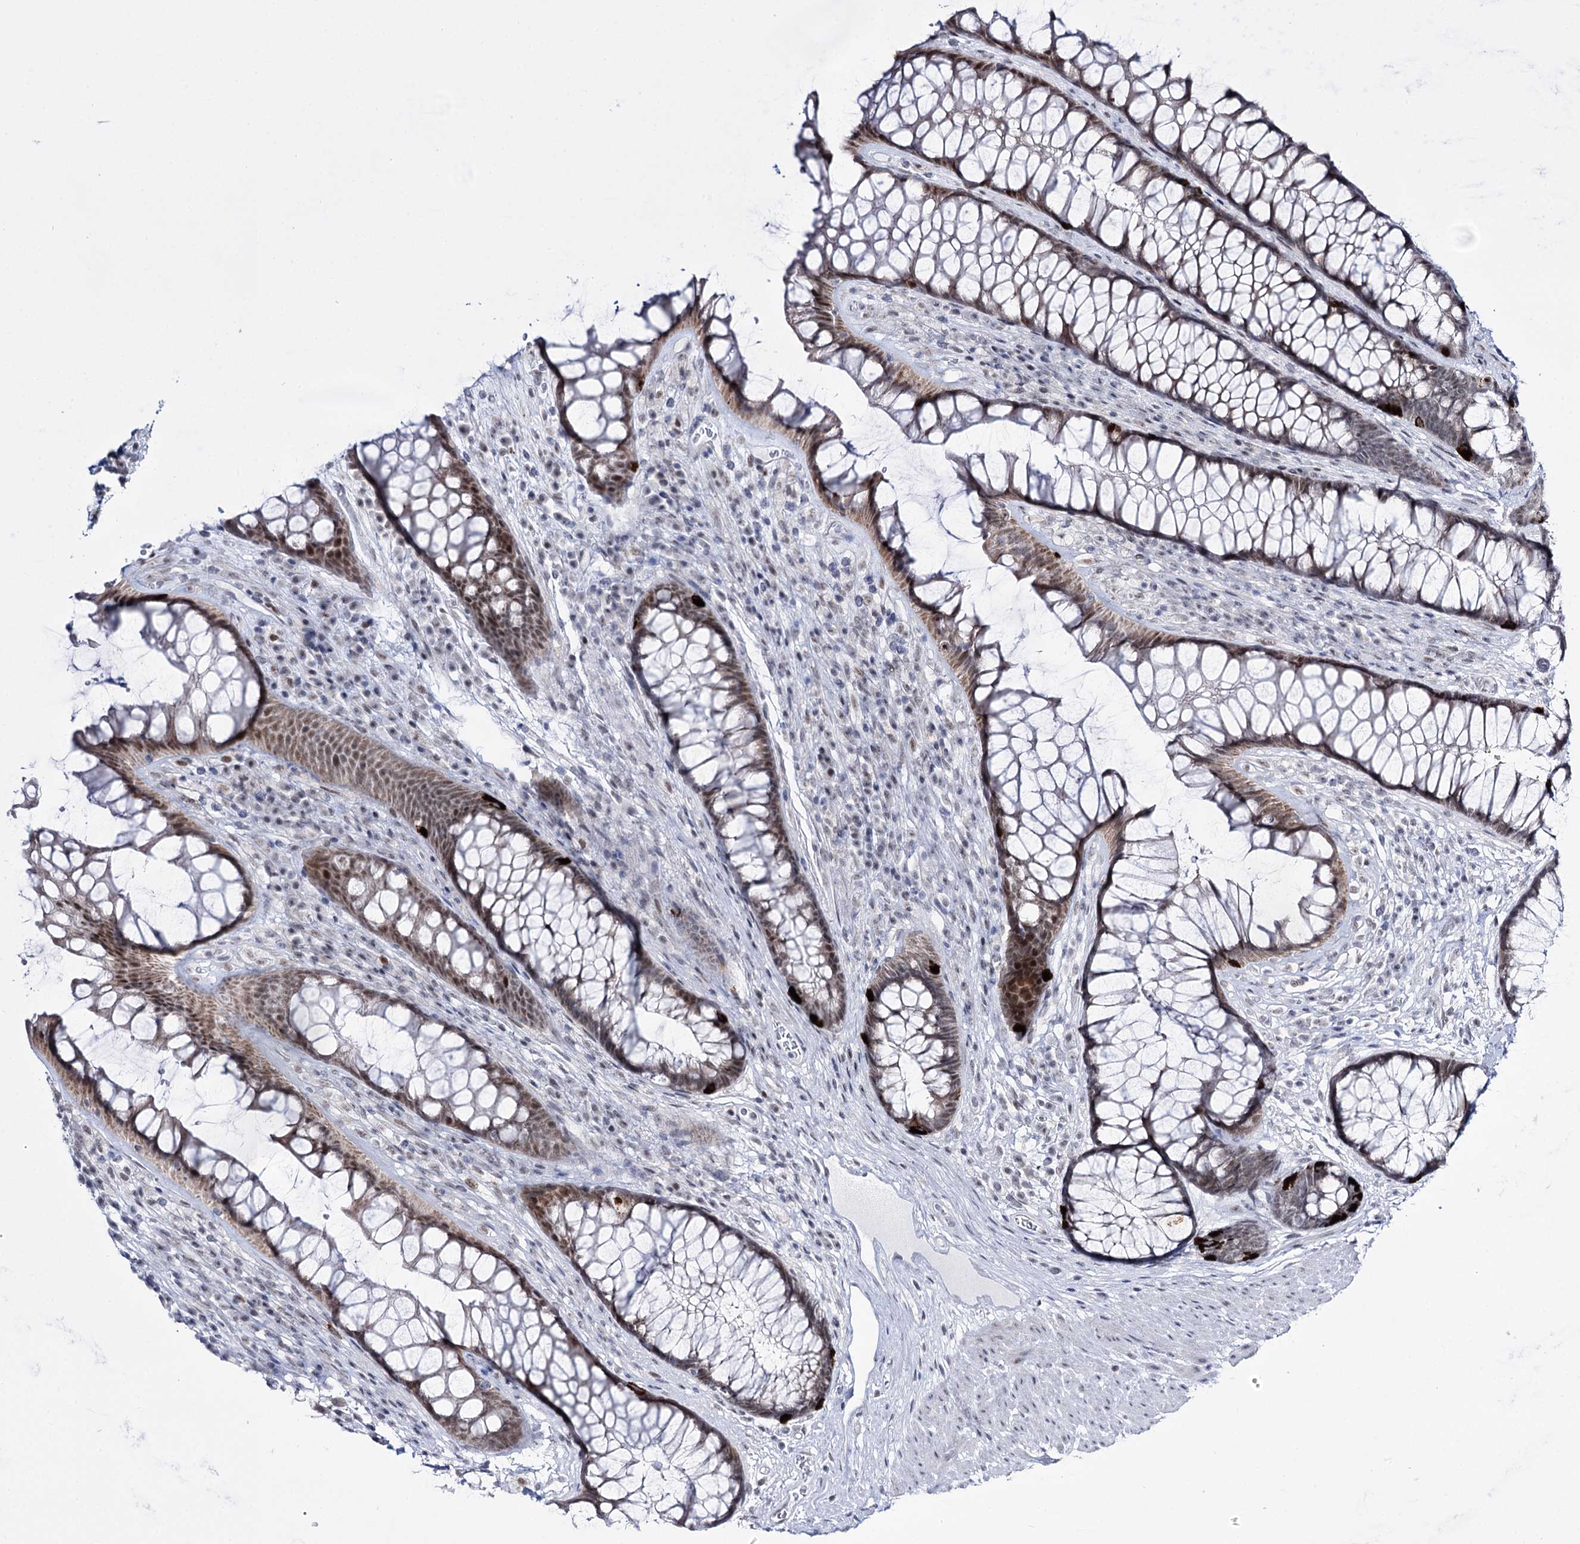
{"staining": {"intensity": "moderate", "quantity": ">75%", "location": "cytoplasmic/membranous,nuclear"}, "tissue": "rectum", "cell_type": "Glandular cells", "image_type": "normal", "snomed": [{"axis": "morphology", "description": "Normal tissue, NOS"}, {"axis": "topography", "description": "Rectum"}], "caption": "A histopathology image of human rectum stained for a protein displays moderate cytoplasmic/membranous,nuclear brown staining in glandular cells. The staining was performed using DAB (3,3'-diaminobenzidine), with brown indicating positive protein expression. Nuclei are stained blue with hematoxylin.", "gene": "RBM15B", "patient": {"sex": "male", "age": 74}}